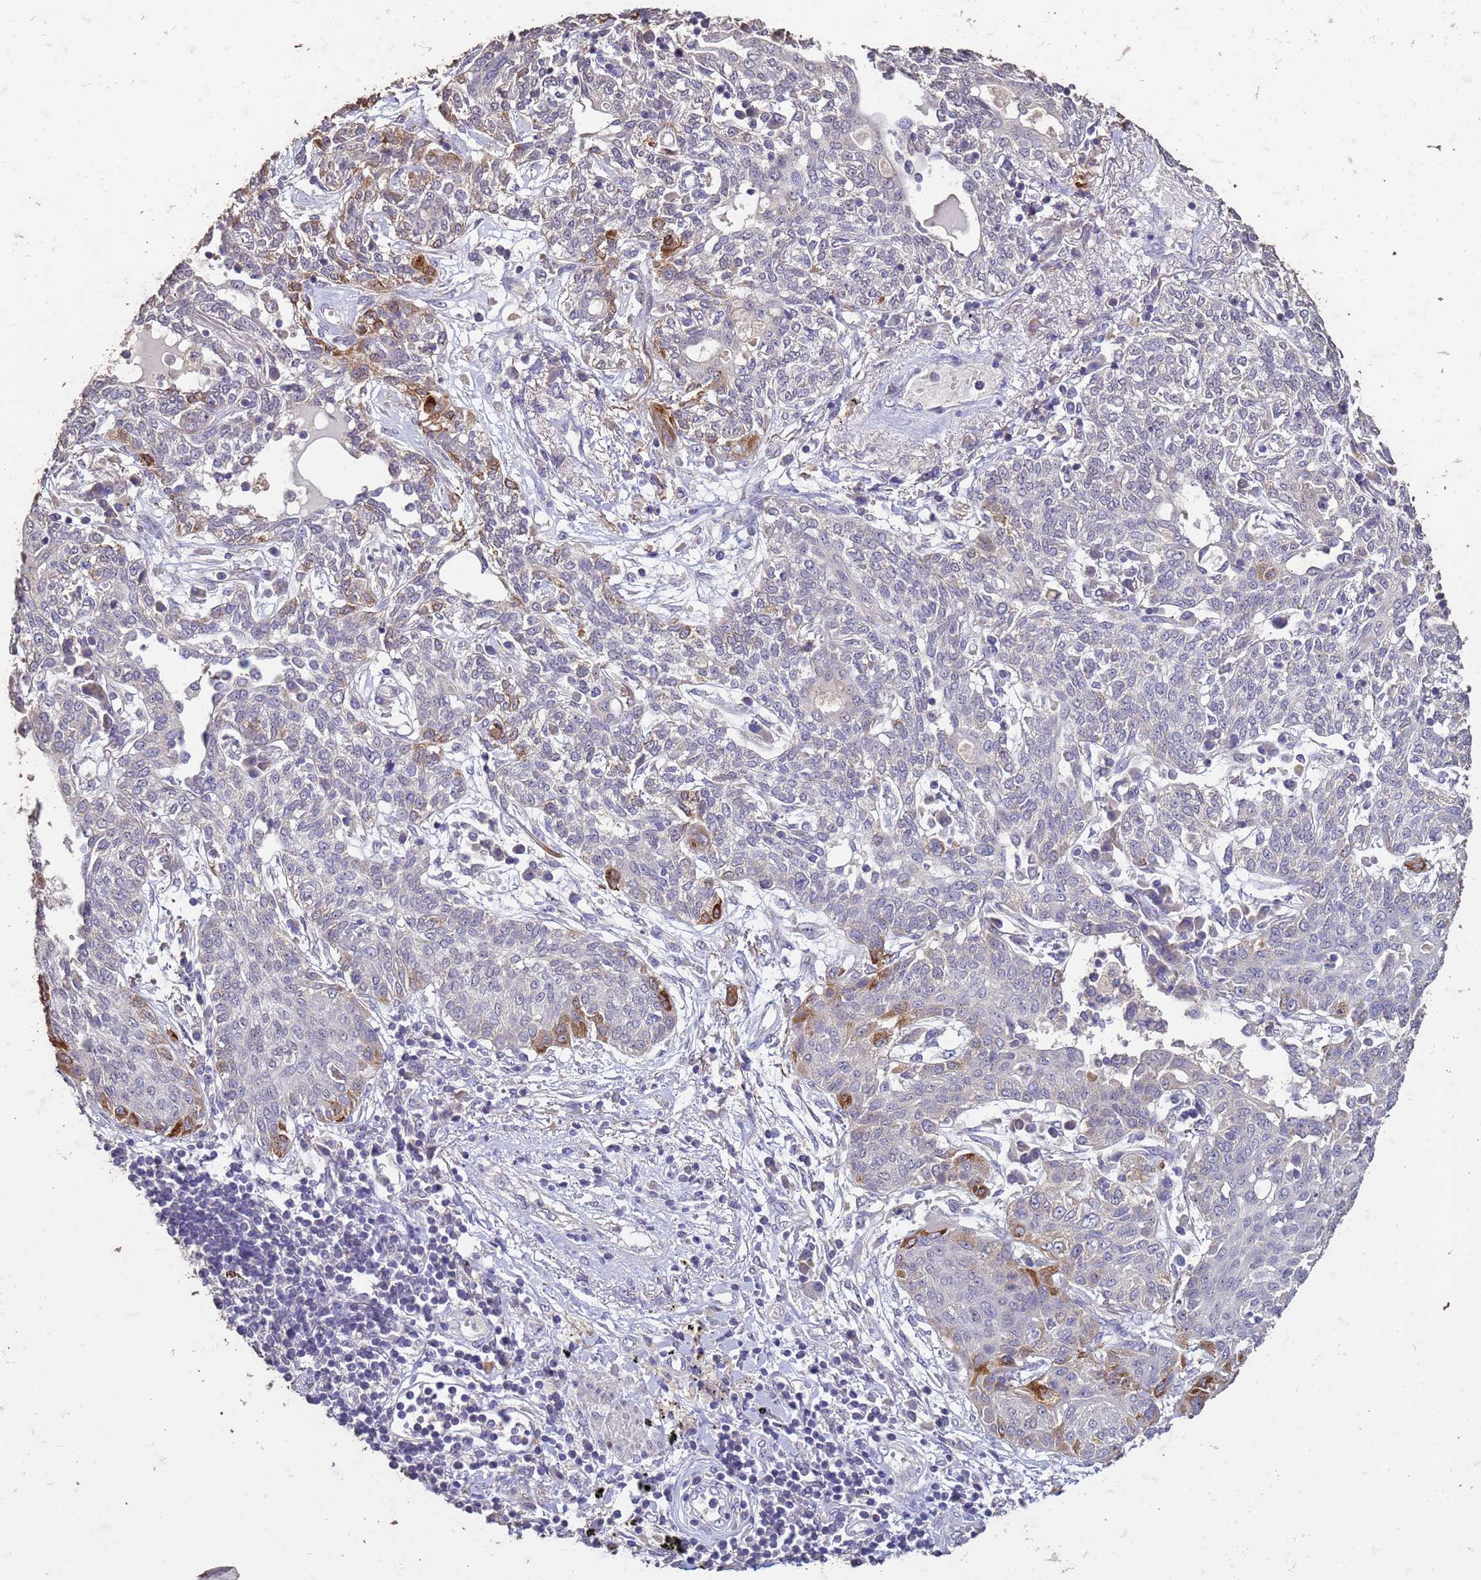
{"staining": {"intensity": "moderate", "quantity": "<25%", "location": "cytoplasmic/membranous"}, "tissue": "lung cancer", "cell_type": "Tumor cells", "image_type": "cancer", "snomed": [{"axis": "morphology", "description": "Squamous cell carcinoma, NOS"}, {"axis": "topography", "description": "Lung"}], "caption": "Immunohistochemistry (IHC) (DAB (3,3'-diaminobenzidine)) staining of lung cancer reveals moderate cytoplasmic/membranous protein expression in approximately <25% of tumor cells. The staining is performed using DAB (3,3'-diaminobenzidine) brown chromogen to label protein expression. The nuclei are counter-stained blue using hematoxylin.", "gene": "FAM184B", "patient": {"sex": "female", "age": 70}}